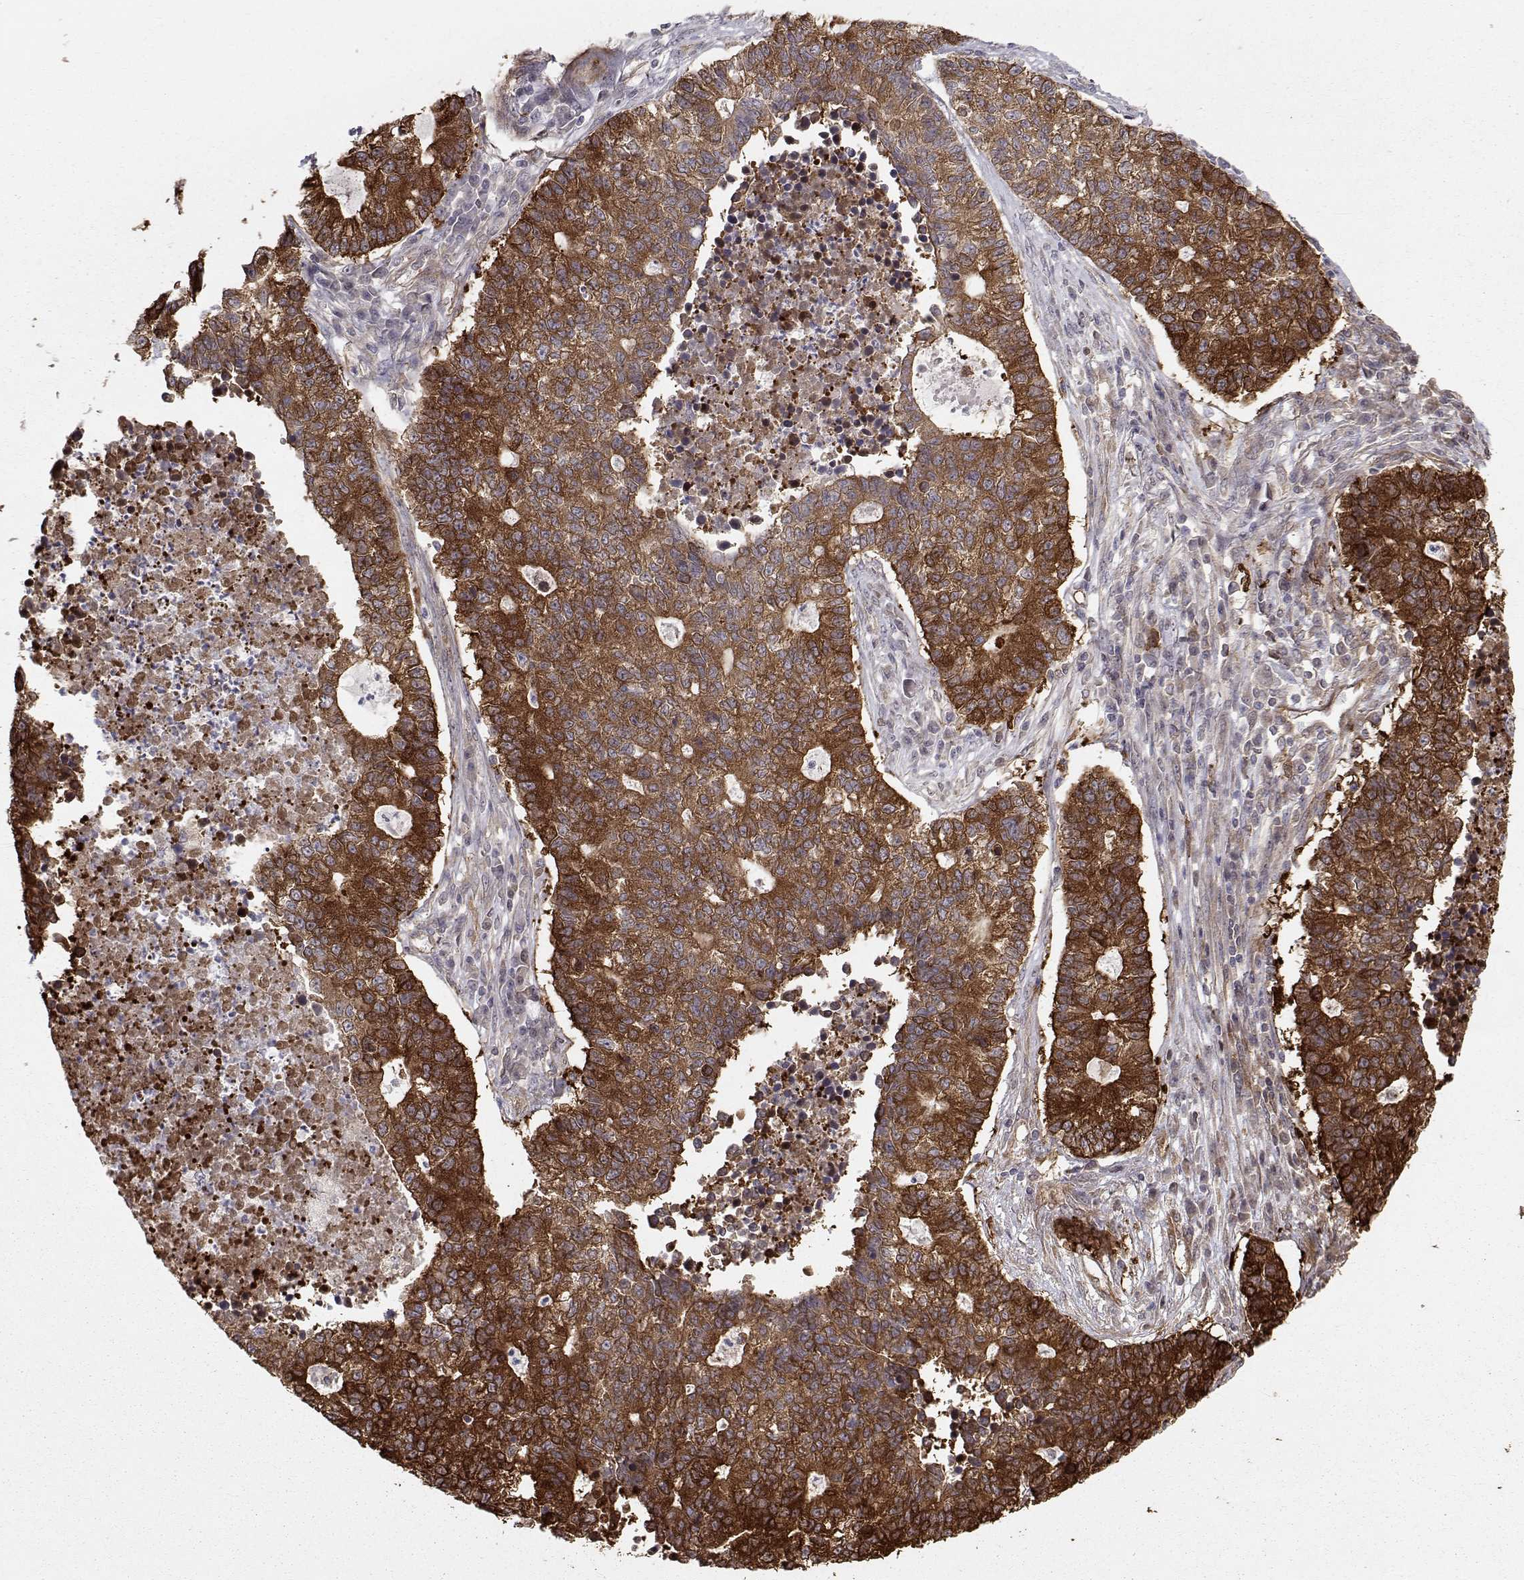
{"staining": {"intensity": "strong", "quantity": "25%-75%", "location": "cytoplasmic/membranous"}, "tissue": "lung cancer", "cell_type": "Tumor cells", "image_type": "cancer", "snomed": [{"axis": "morphology", "description": "Adenocarcinoma, NOS"}, {"axis": "topography", "description": "Lung"}], "caption": "Immunohistochemistry (IHC) photomicrograph of neoplastic tissue: human lung cancer stained using immunohistochemistry shows high levels of strong protein expression localized specifically in the cytoplasmic/membranous of tumor cells, appearing as a cytoplasmic/membranous brown color.", "gene": "HSP90AB1", "patient": {"sex": "male", "age": 57}}